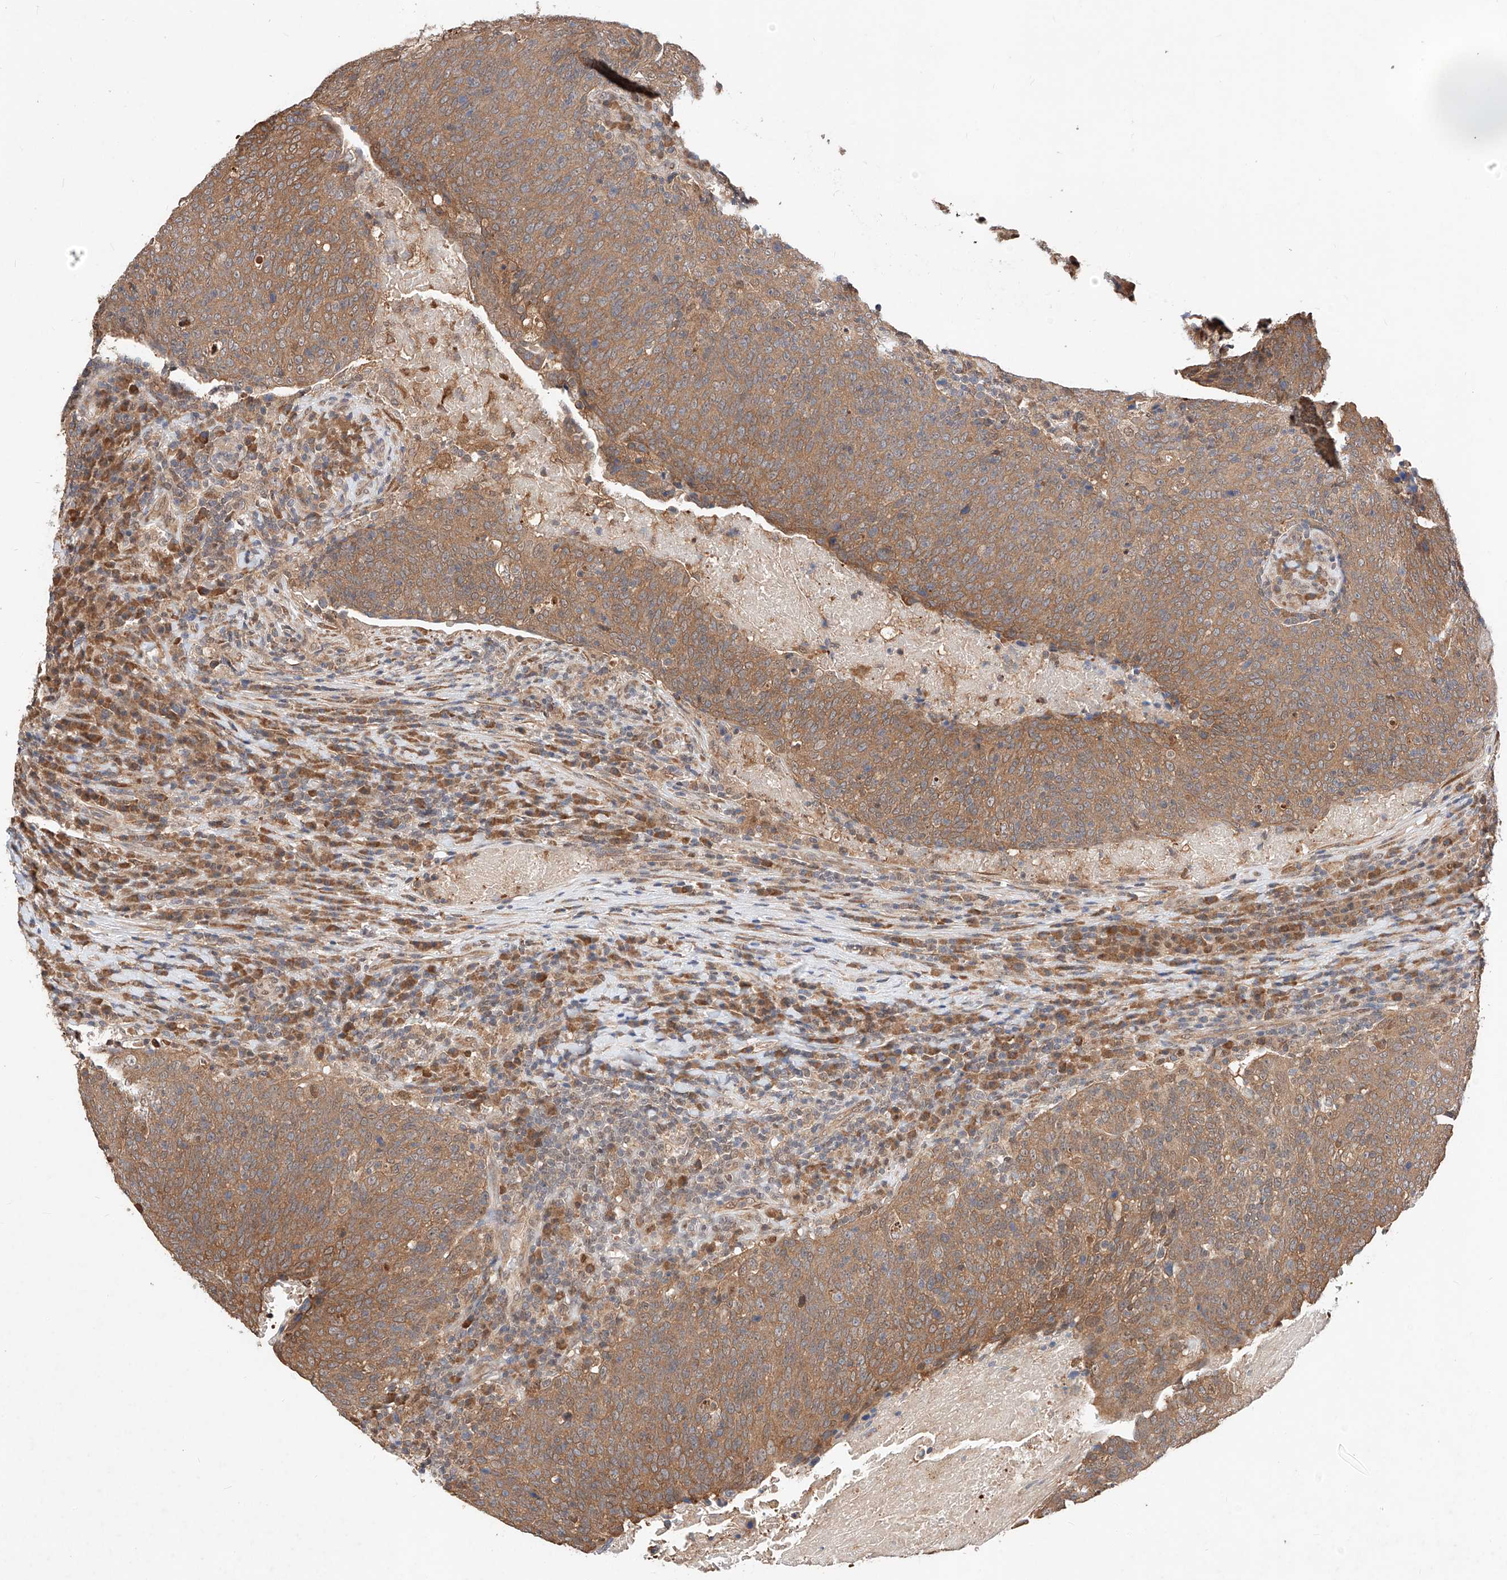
{"staining": {"intensity": "moderate", "quantity": ">75%", "location": "cytoplasmic/membranous"}, "tissue": "head and neck cancer", "cell_type": "Tumor cells", "image_type": "cancer", "snomed": [{"axis": "morphology", "description": "Squamous cell carcinoma, NOS"}, {"axis": "morphology", "description": "Squamous cell carcinoma, metastatic, NOS"}, {"axis": "topography", "description": "Lymph node"}, {"axis": "topography", "description": "Head-Neck"}], "caption": "IHC (DAB (3,3'-diaminobenzidine)) staining of human head and neck metastatic squamous cell carcinoma shows moderate cytoplasmic/membranous protein expression in about >75% of tumor cells.", "gene": "ZSCAN4", "patient": {"sex": "male", "age": 62}}